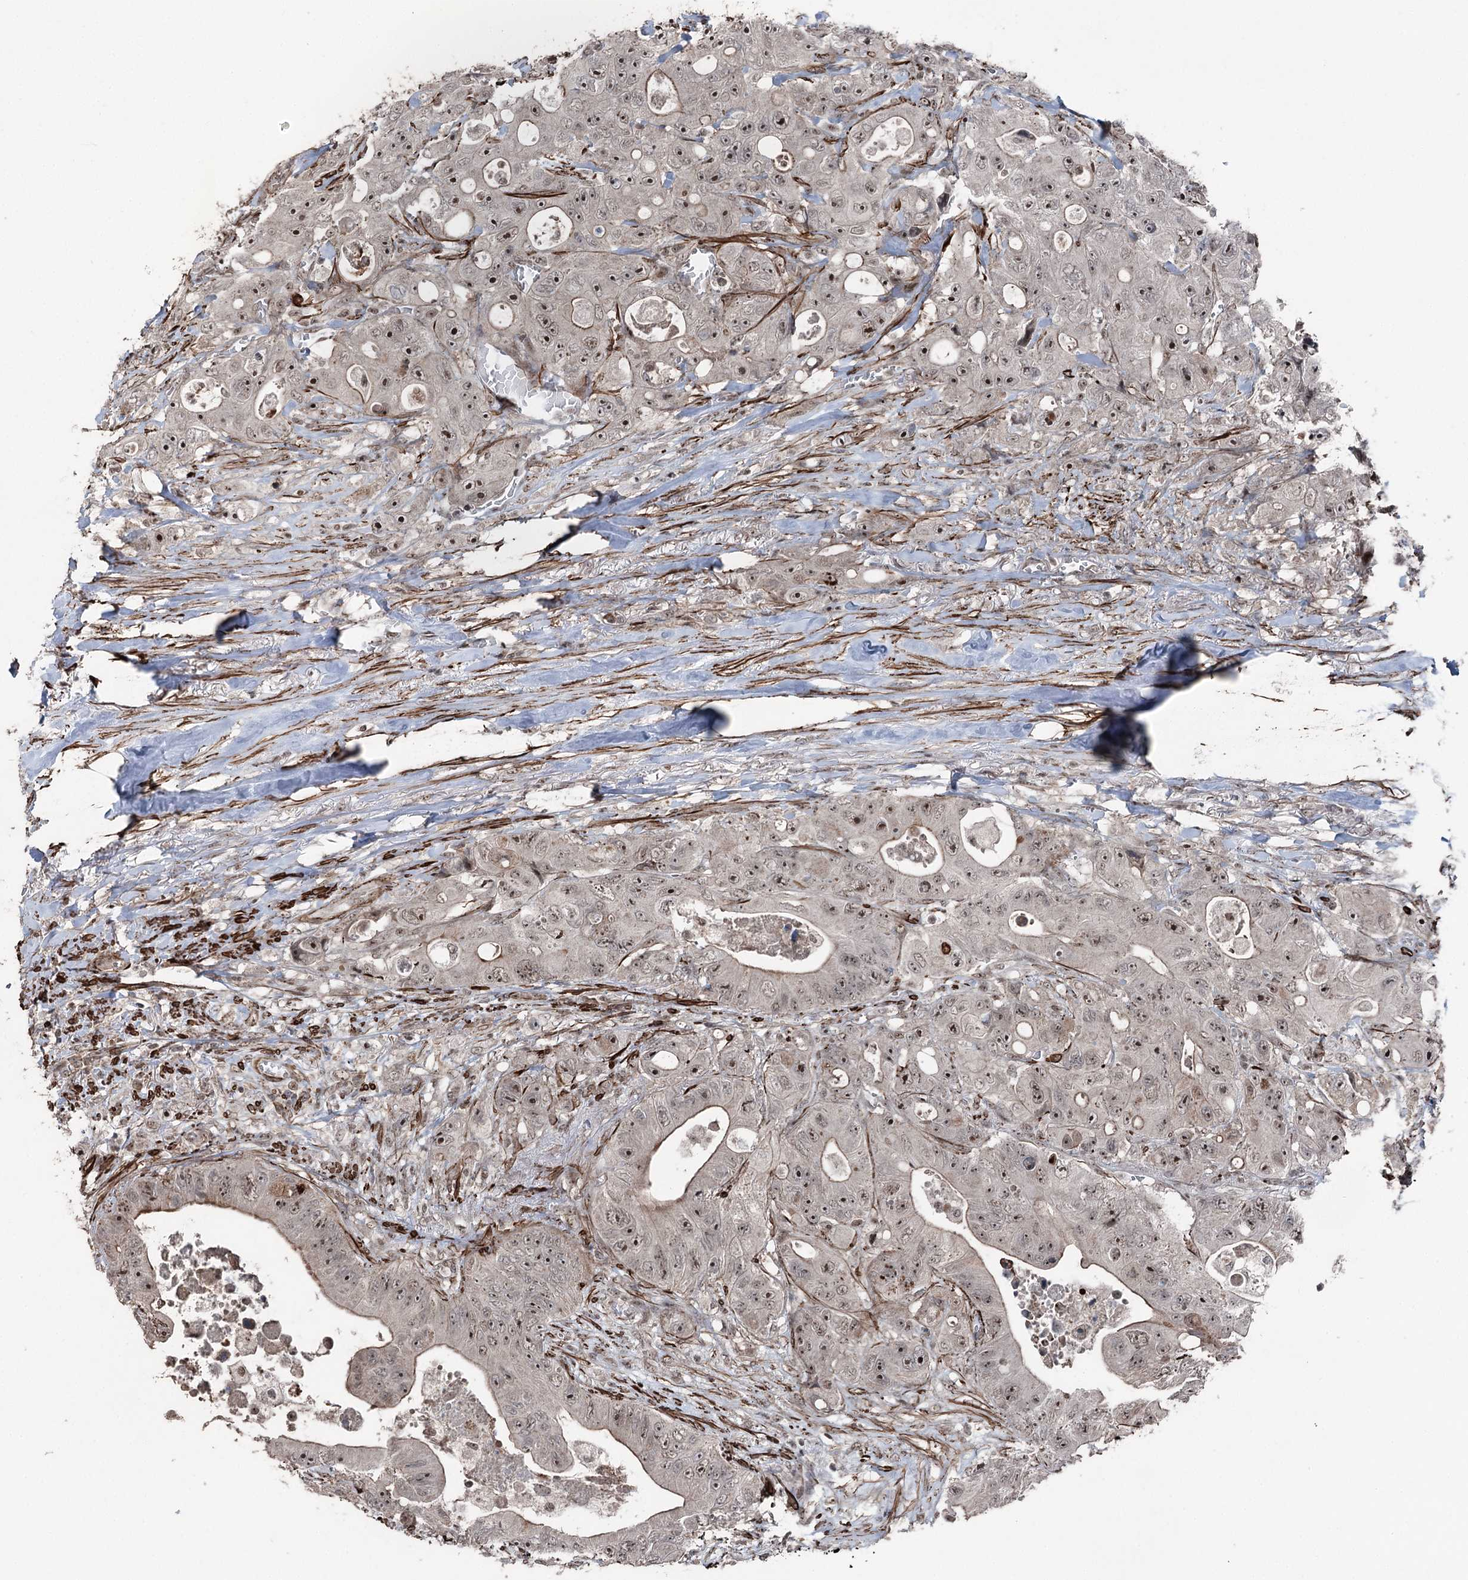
{"staining": {"intensity": "moderate", "quantity": ">75%", "location": "nuclear"}, "tissue": "colorectal cancer", "cell_type": "Tumor cells", "image_type": "cancer", "snomed": [{"axis": "morphology", "description": "Adenocarcinoma, NOS"}, {"axis": "topography", "description": "Colon"}], "caption": "The image shows staining of colorectal cancer, revealing moderate nuclear protein staining (brown color) within tumor cells.", "gene": "CCDC82", "patient": {"sex": "female", "age": 46}}